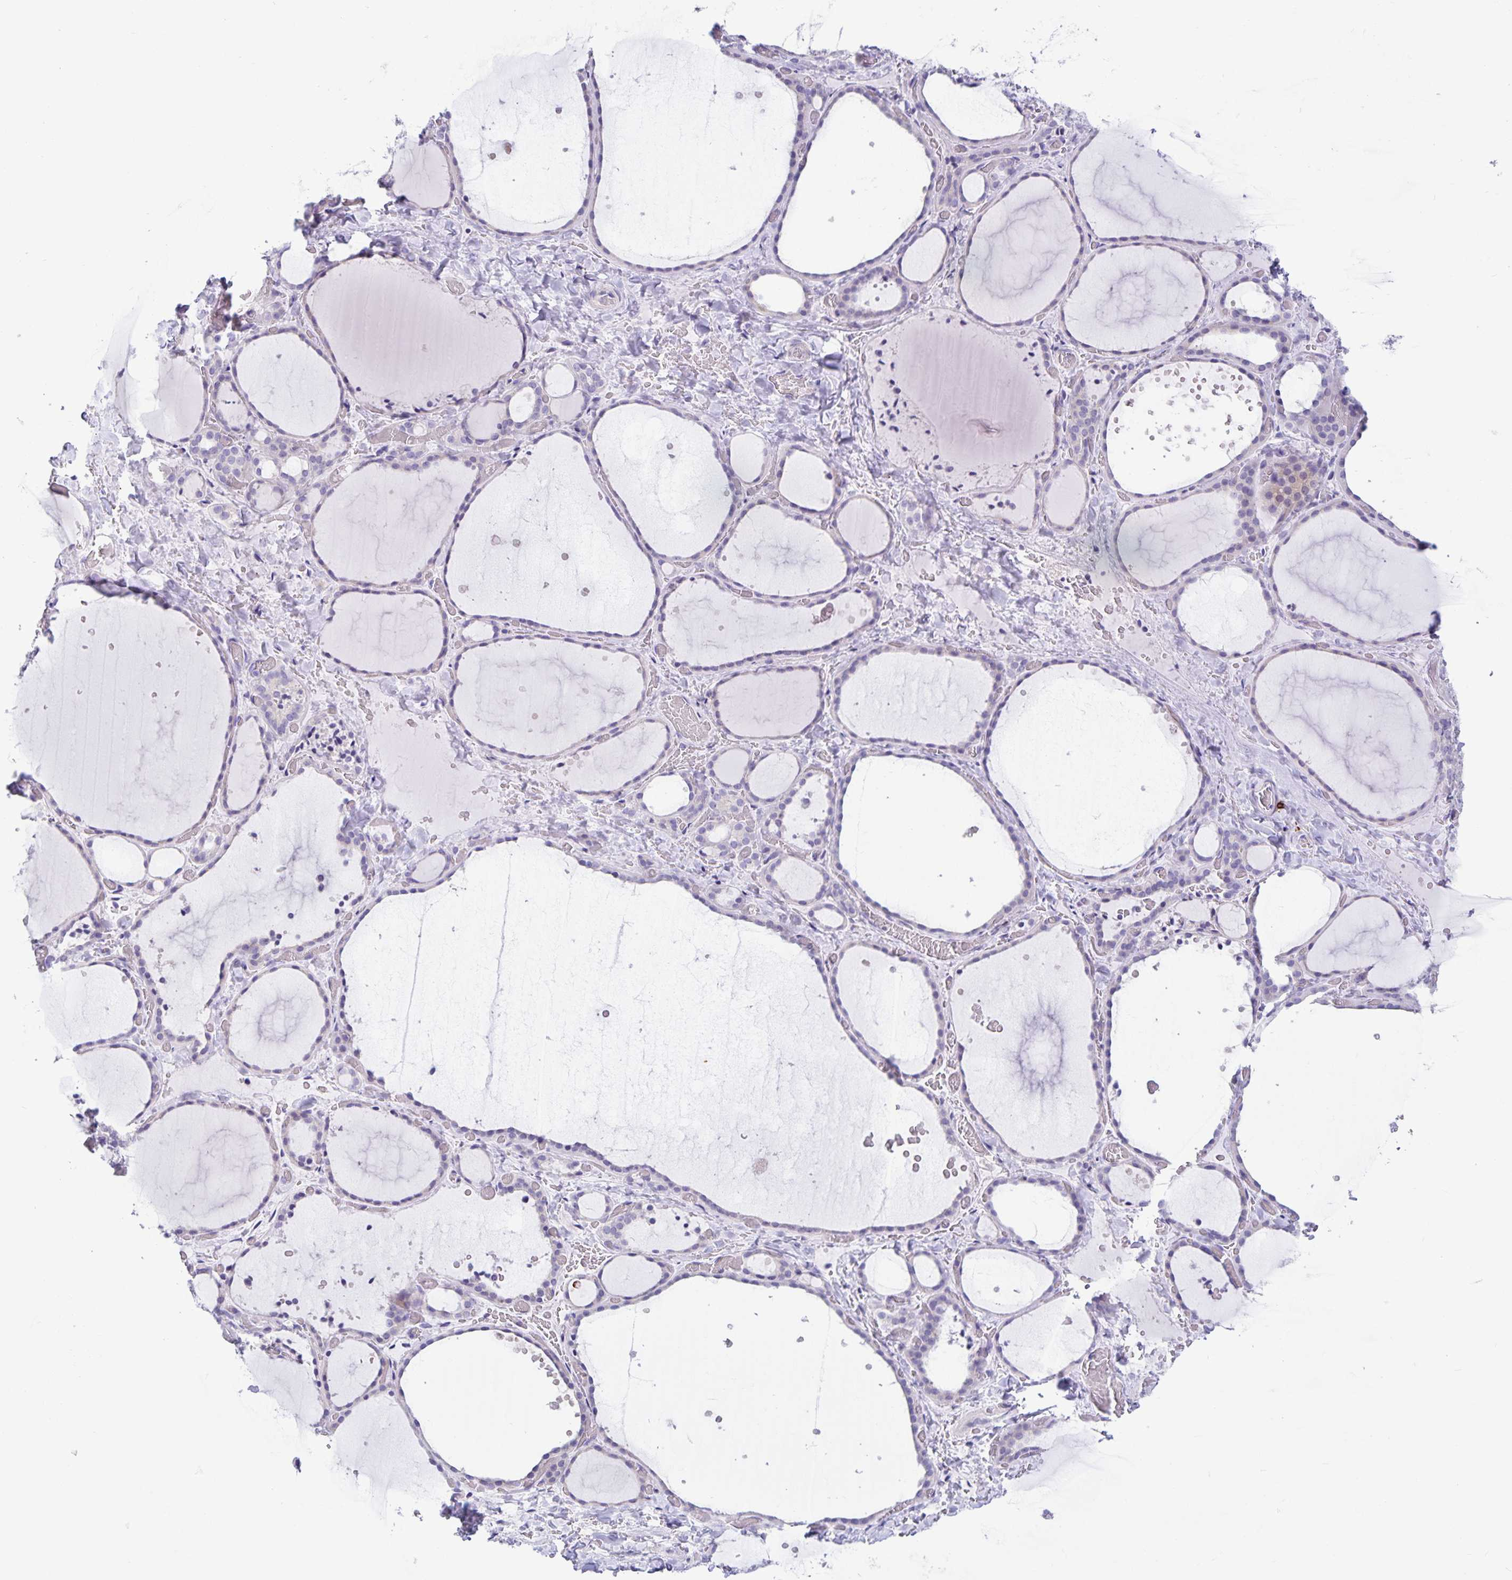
{"staining": {"intensity": "negative", "quantity": "none", "location": "none"}, "tissue": "thyroid gland", "cell_type": "Glandular cells", "image_type": "normal", "snomed": [{"axis": "morphology", "description": "Normal tissue, NOS"}, {"axis": "topography", "description": "Thyroid gland"}], "caption": "Glandular cells show no significant expression in unremarkable thyroid gland. (IHC, brightfield microscopy, high magnification).", "gene": "IBTK", "patient": {"sex": "female", "age": 36}}